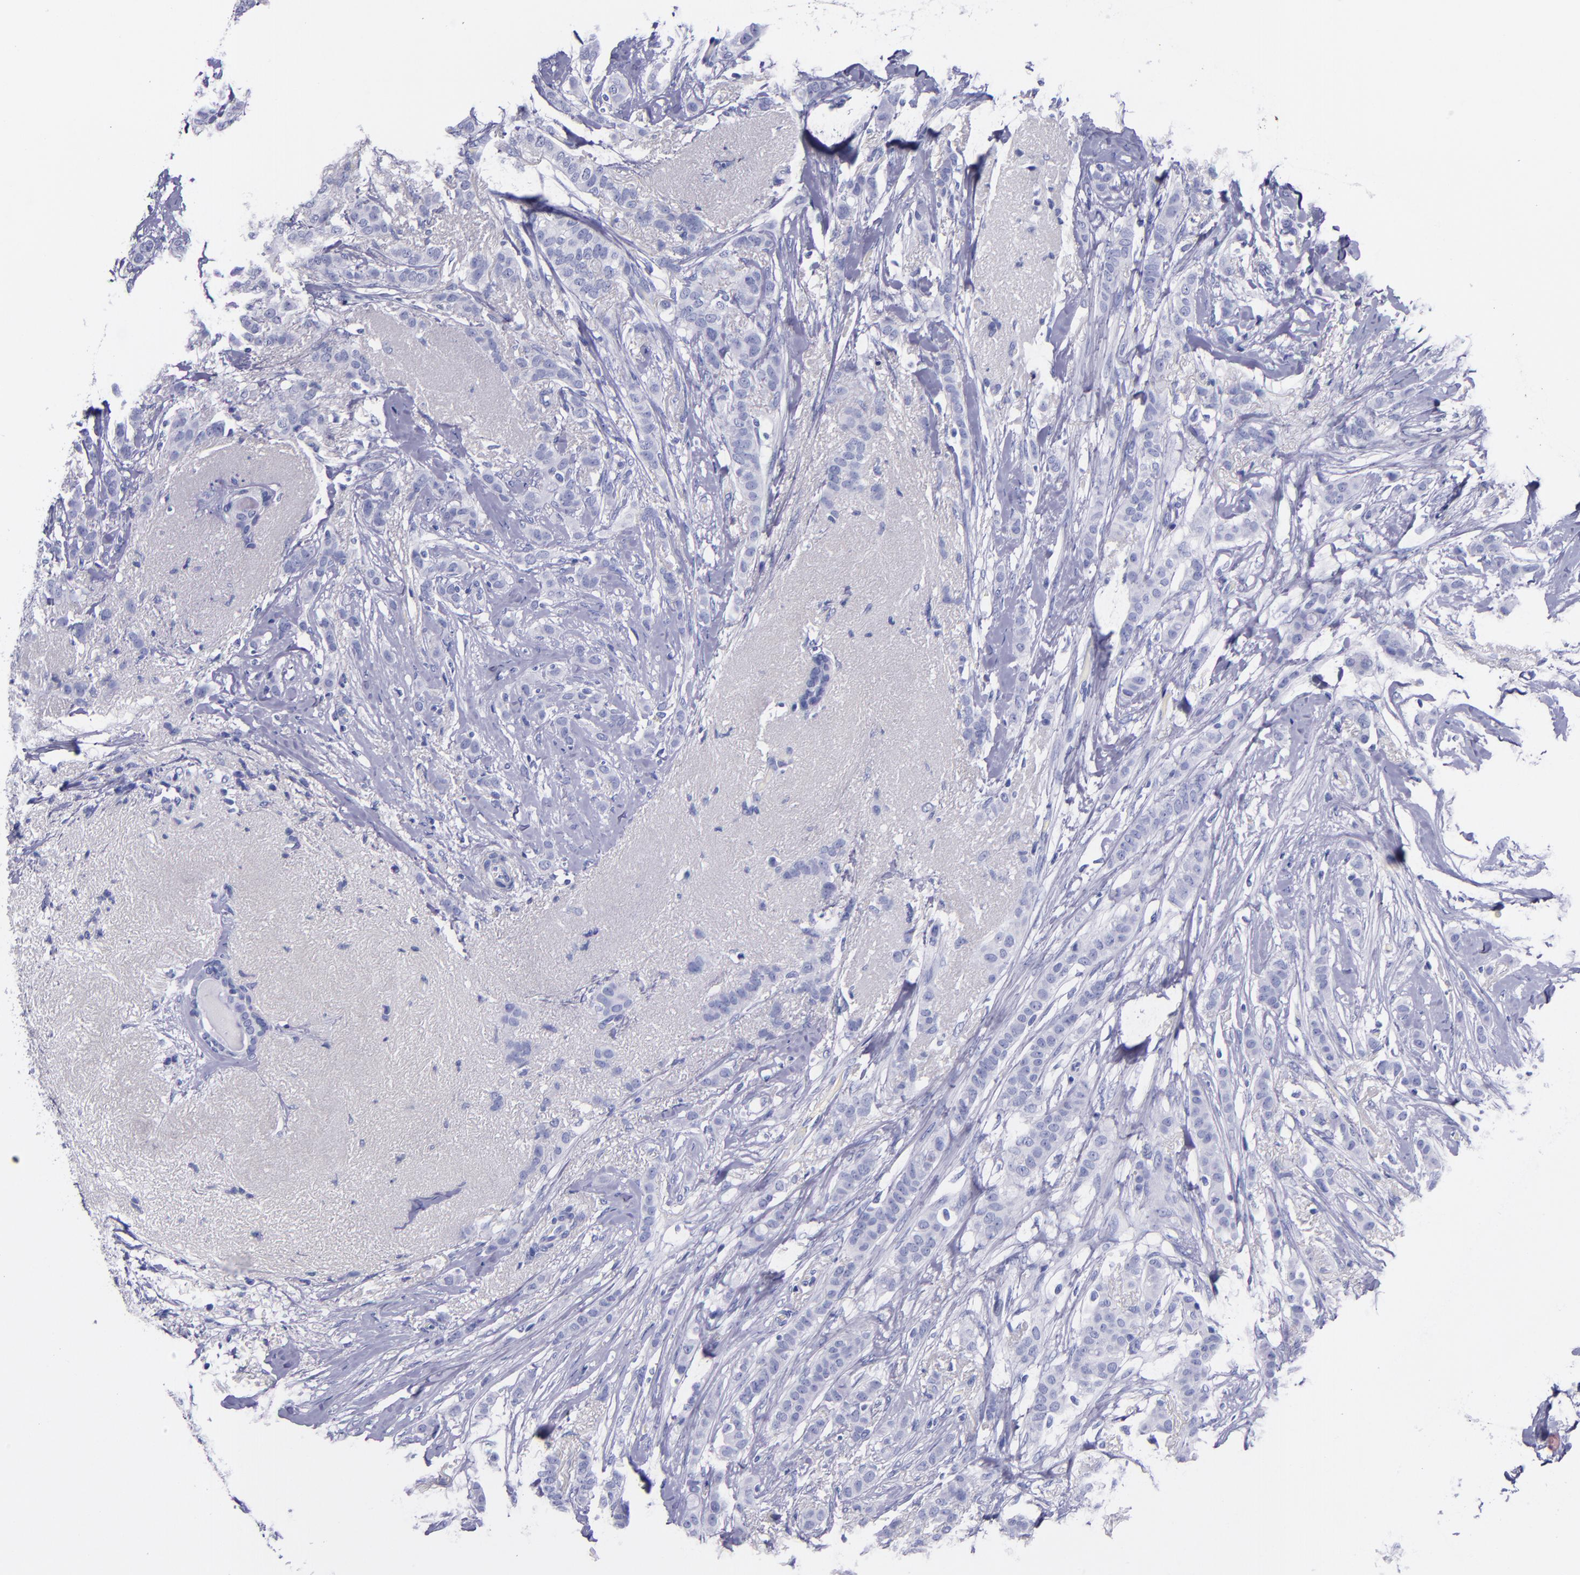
{"staining": {"intensity": "negative", "quantity": "none", "location": "none"}, "tissue": "breast cancer", "cell_type": "Tumor cells", "image_type": "cancer", "snomed": [{"axis": "morphology", "description": "Lobular carcinoma"}, {"axis": "topography", "description": "Breast"}], "caption": "A histopathology image of human breast cancer (lobular carcinoma) is negative for staining in tumor cells.", "gene": "SV2A", "patient": {"sex": "female", "age": 55}}